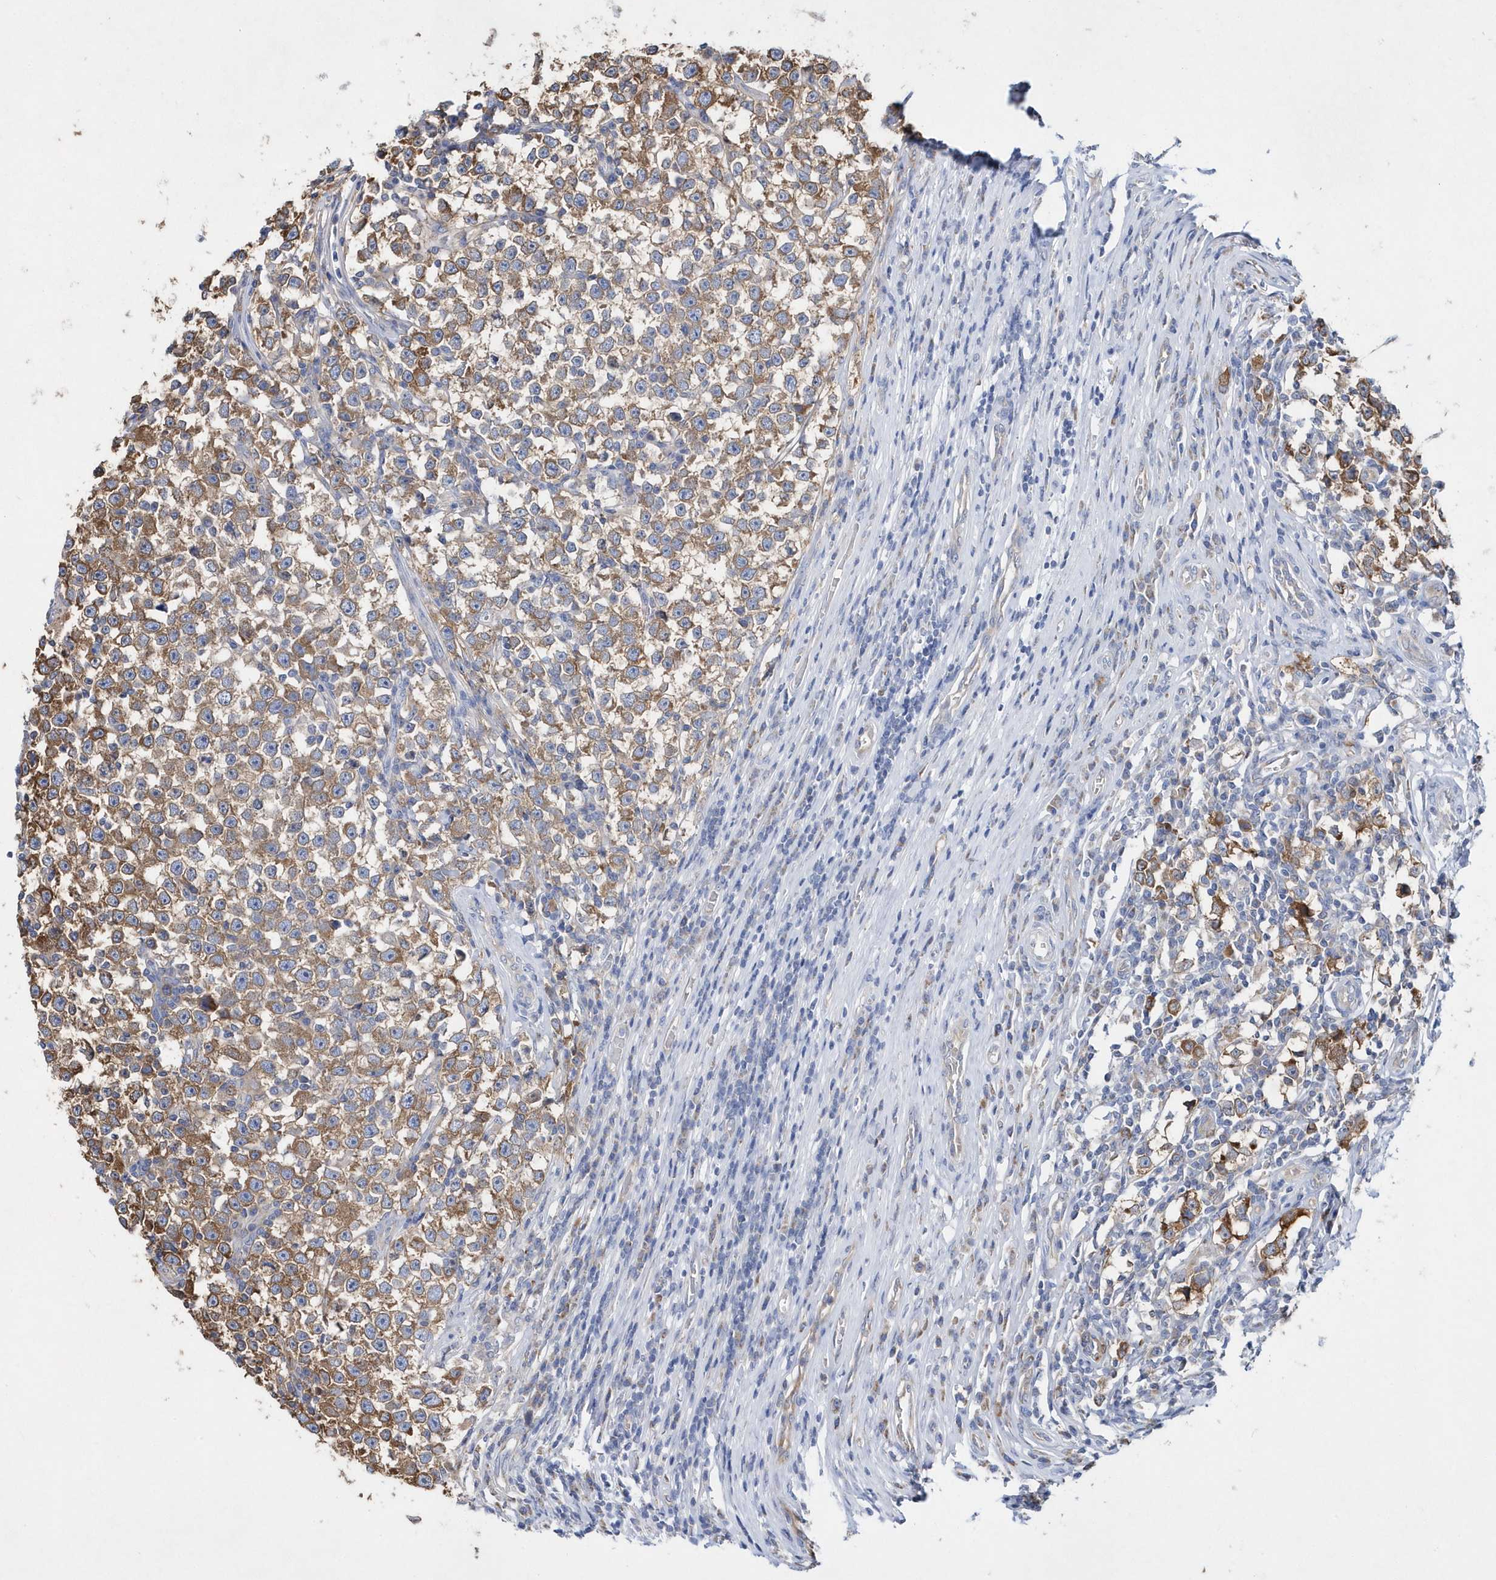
{"staining": {"intensity": "moderate", "quantity": ">75%", "location": "cytoplasmic/membranous"}, "tissue": "testis cancer", "cell_type": "Tumor cells", "image_type": "cancer", "snomed": [{"axis": "morphology", "description": "Normal tissue, NOS"}, {"axis": "morphology", "description": "Seminoma, NOS"}, {"axis": "topography", "description": "Testis"}], "caption": "Testis cancer stained with a brown dye reveals moderate cytoplasmic/membranous positive staining in about >75% of tumor cells.", "gene": "JKAMP", "patient": {"sex": "male", "age": 43}}